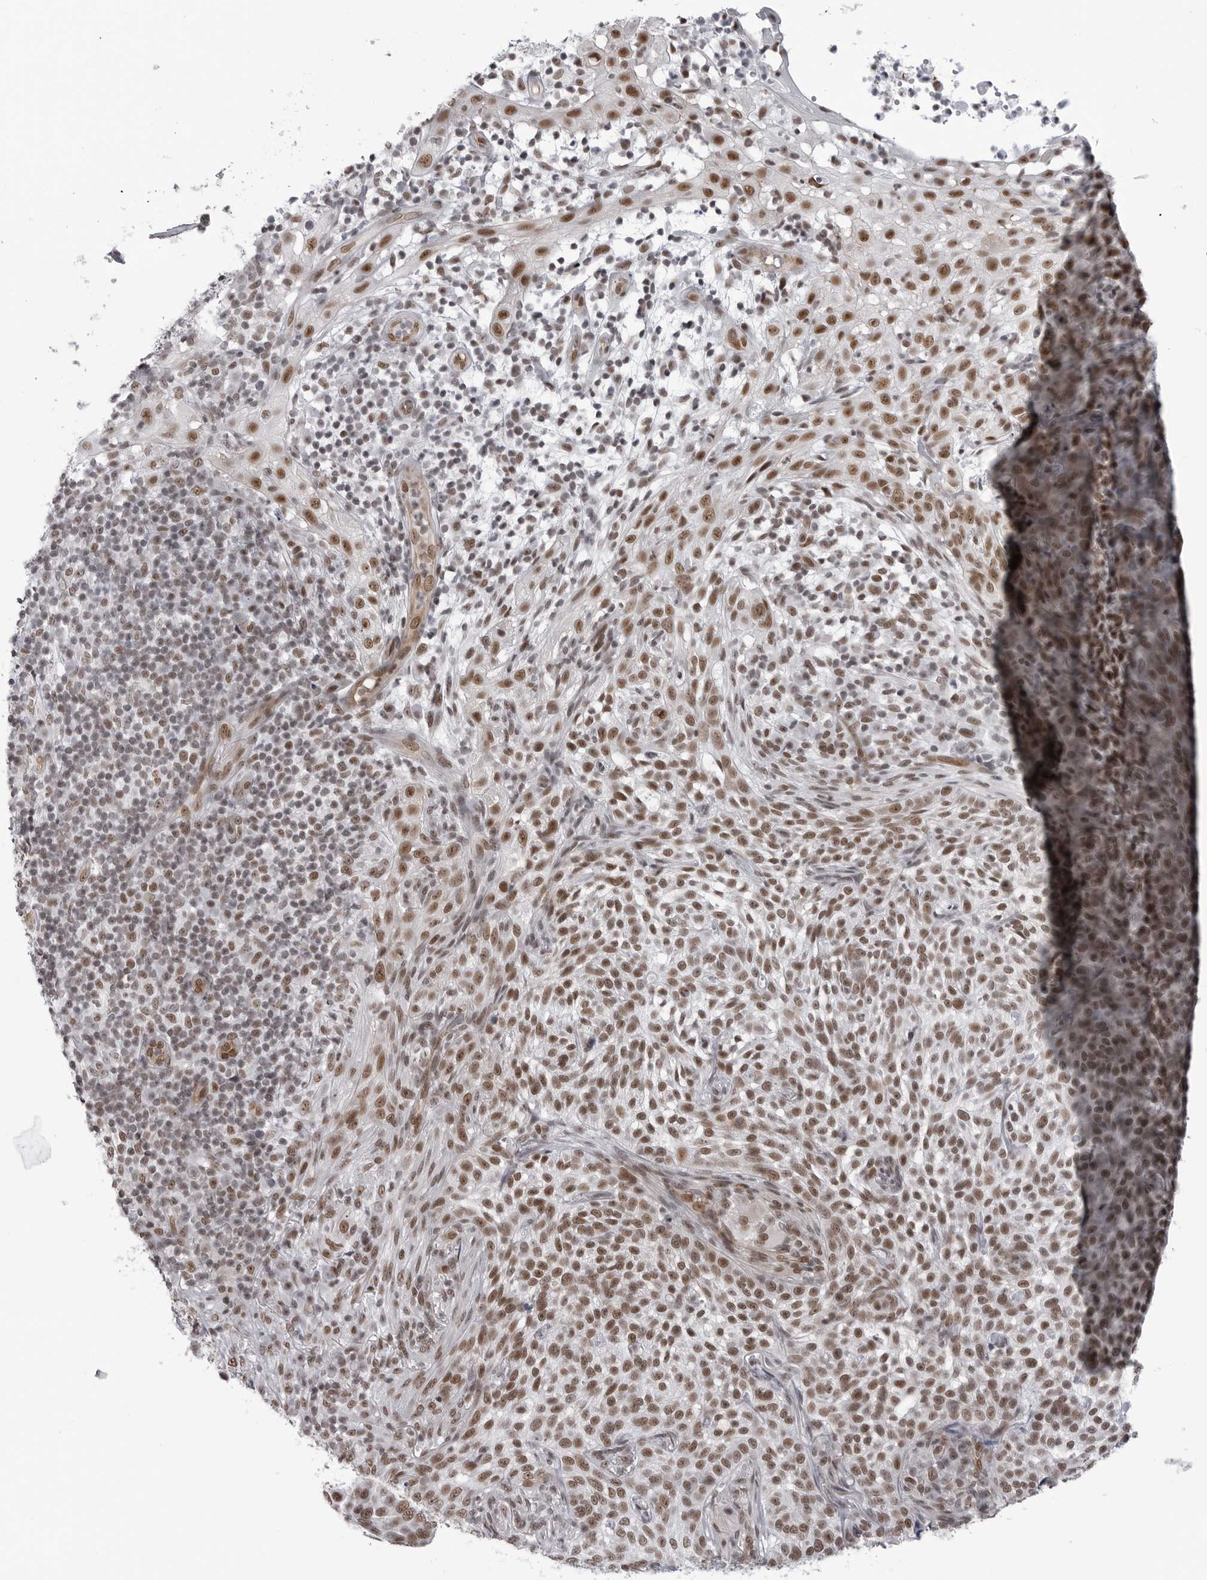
{"staining": {"intensity": "moderate", "quantity": ">75%", "location": "nuclear"}, "tissue": "skin cancer", "cell_type": "Tumor cells", "image_type": "cancer", "snomed": [{"axis": "morphology", "description": "Basal cell carcinoma"}, {"axis": "topography", "description": "Skin"}], "caption": "This is an image of immunohistochemistry staining of basal cell carcinoma (skin), which shows moderate staining in the nuclear of tumor cells.", "gene": "RNF26", "patient": {"sex": "female", "age": 64}}